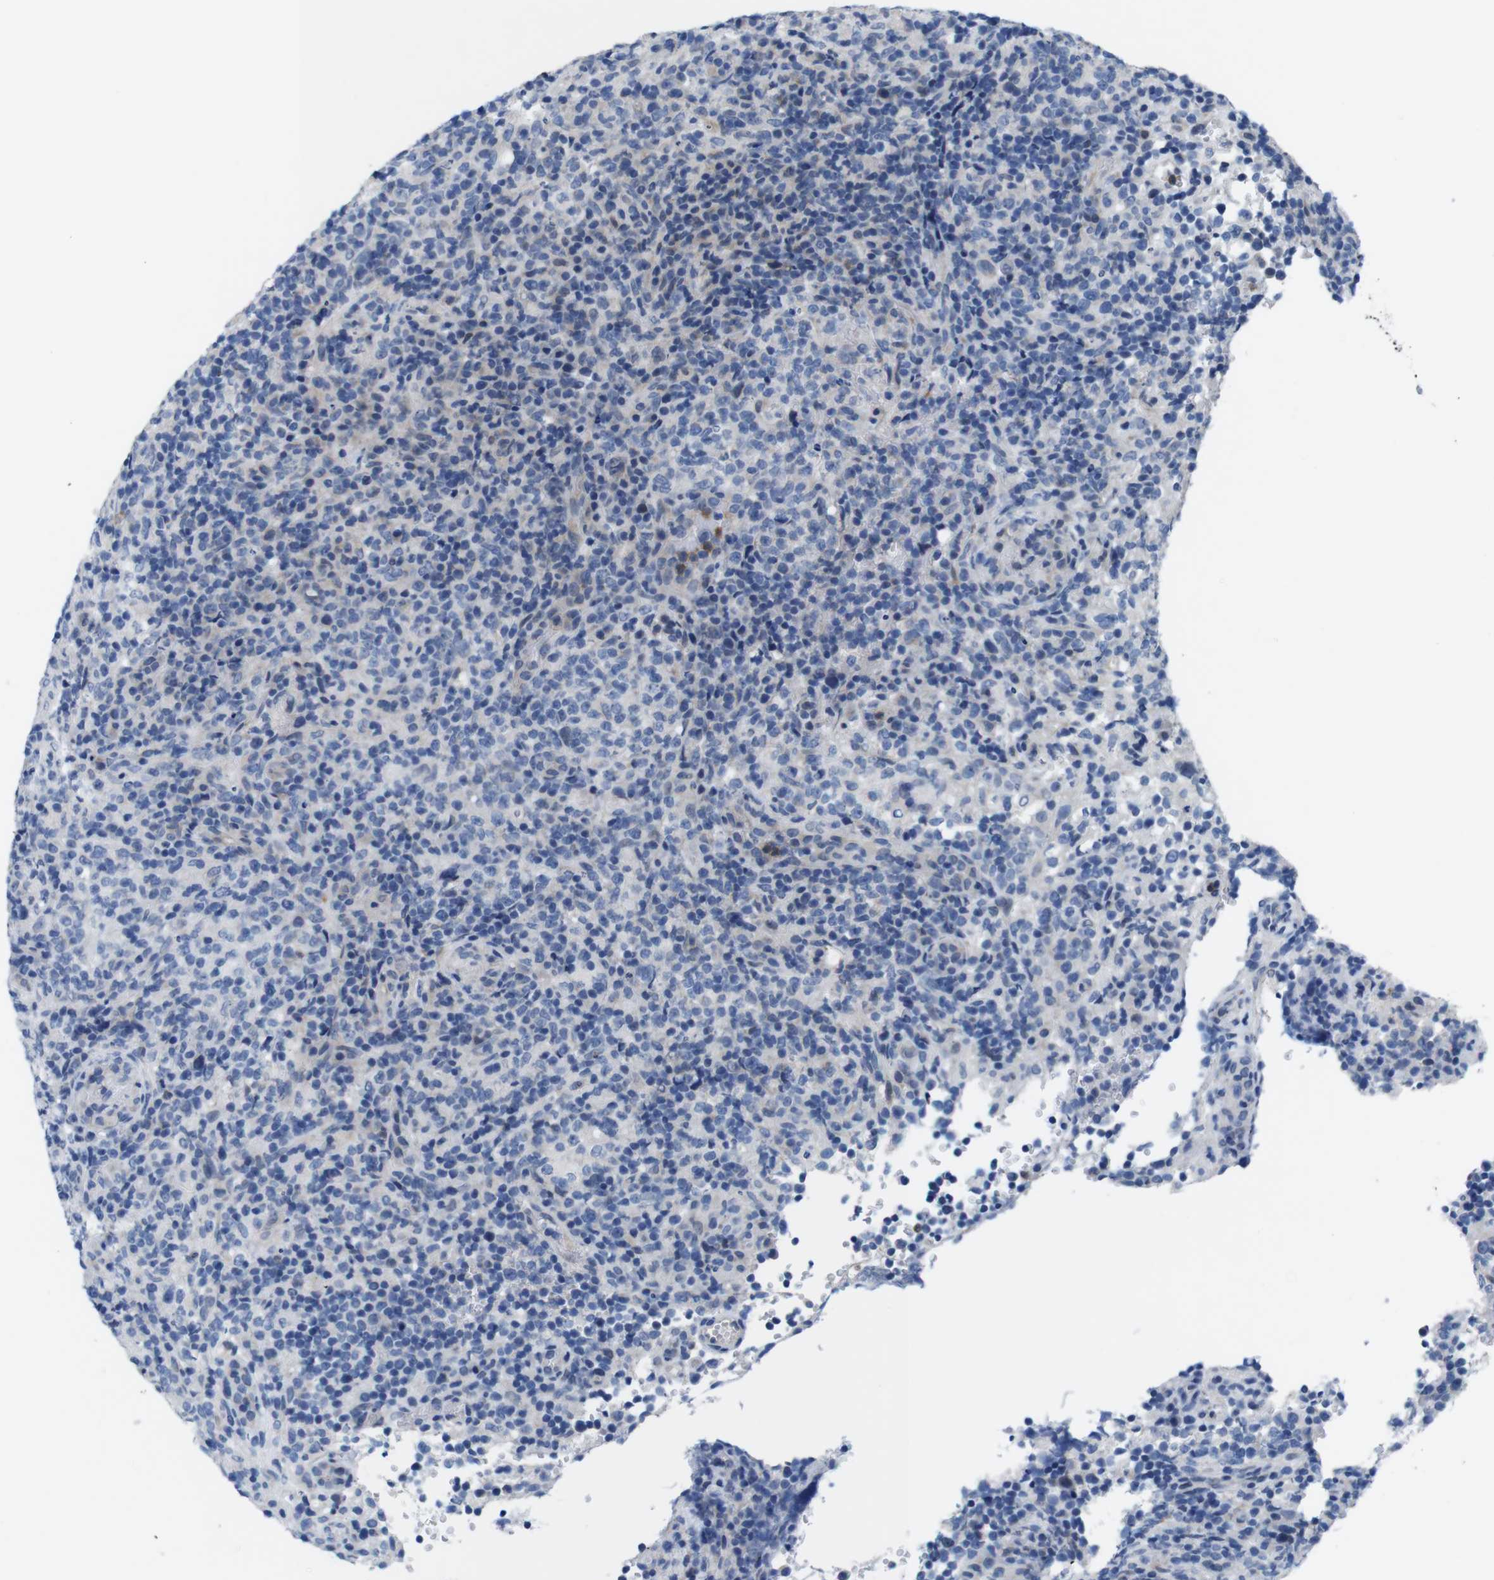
{"staining": {"intensity": "moderate", "quantity": "<25%", "location": "cytoplasmic/membranous"}, "tissue": "lymphoma", "cell_type": "Tumor cells", "image_type": "cancer", "snomed": [{"axis": "morphology", "description": "Malignant lymphoma, non-Hodgkin's type, High grade"}, {"axis": "topography", "description": "Lymph node"}], "caption": "Moderate cytoplasmic/membranous positivity for a protein is appreciated in approximately <25% of tumor cells of lymphoma using immunohistochemistry.", "gene": "C1RL", "patient": {"sex": "female", "age": 76}}